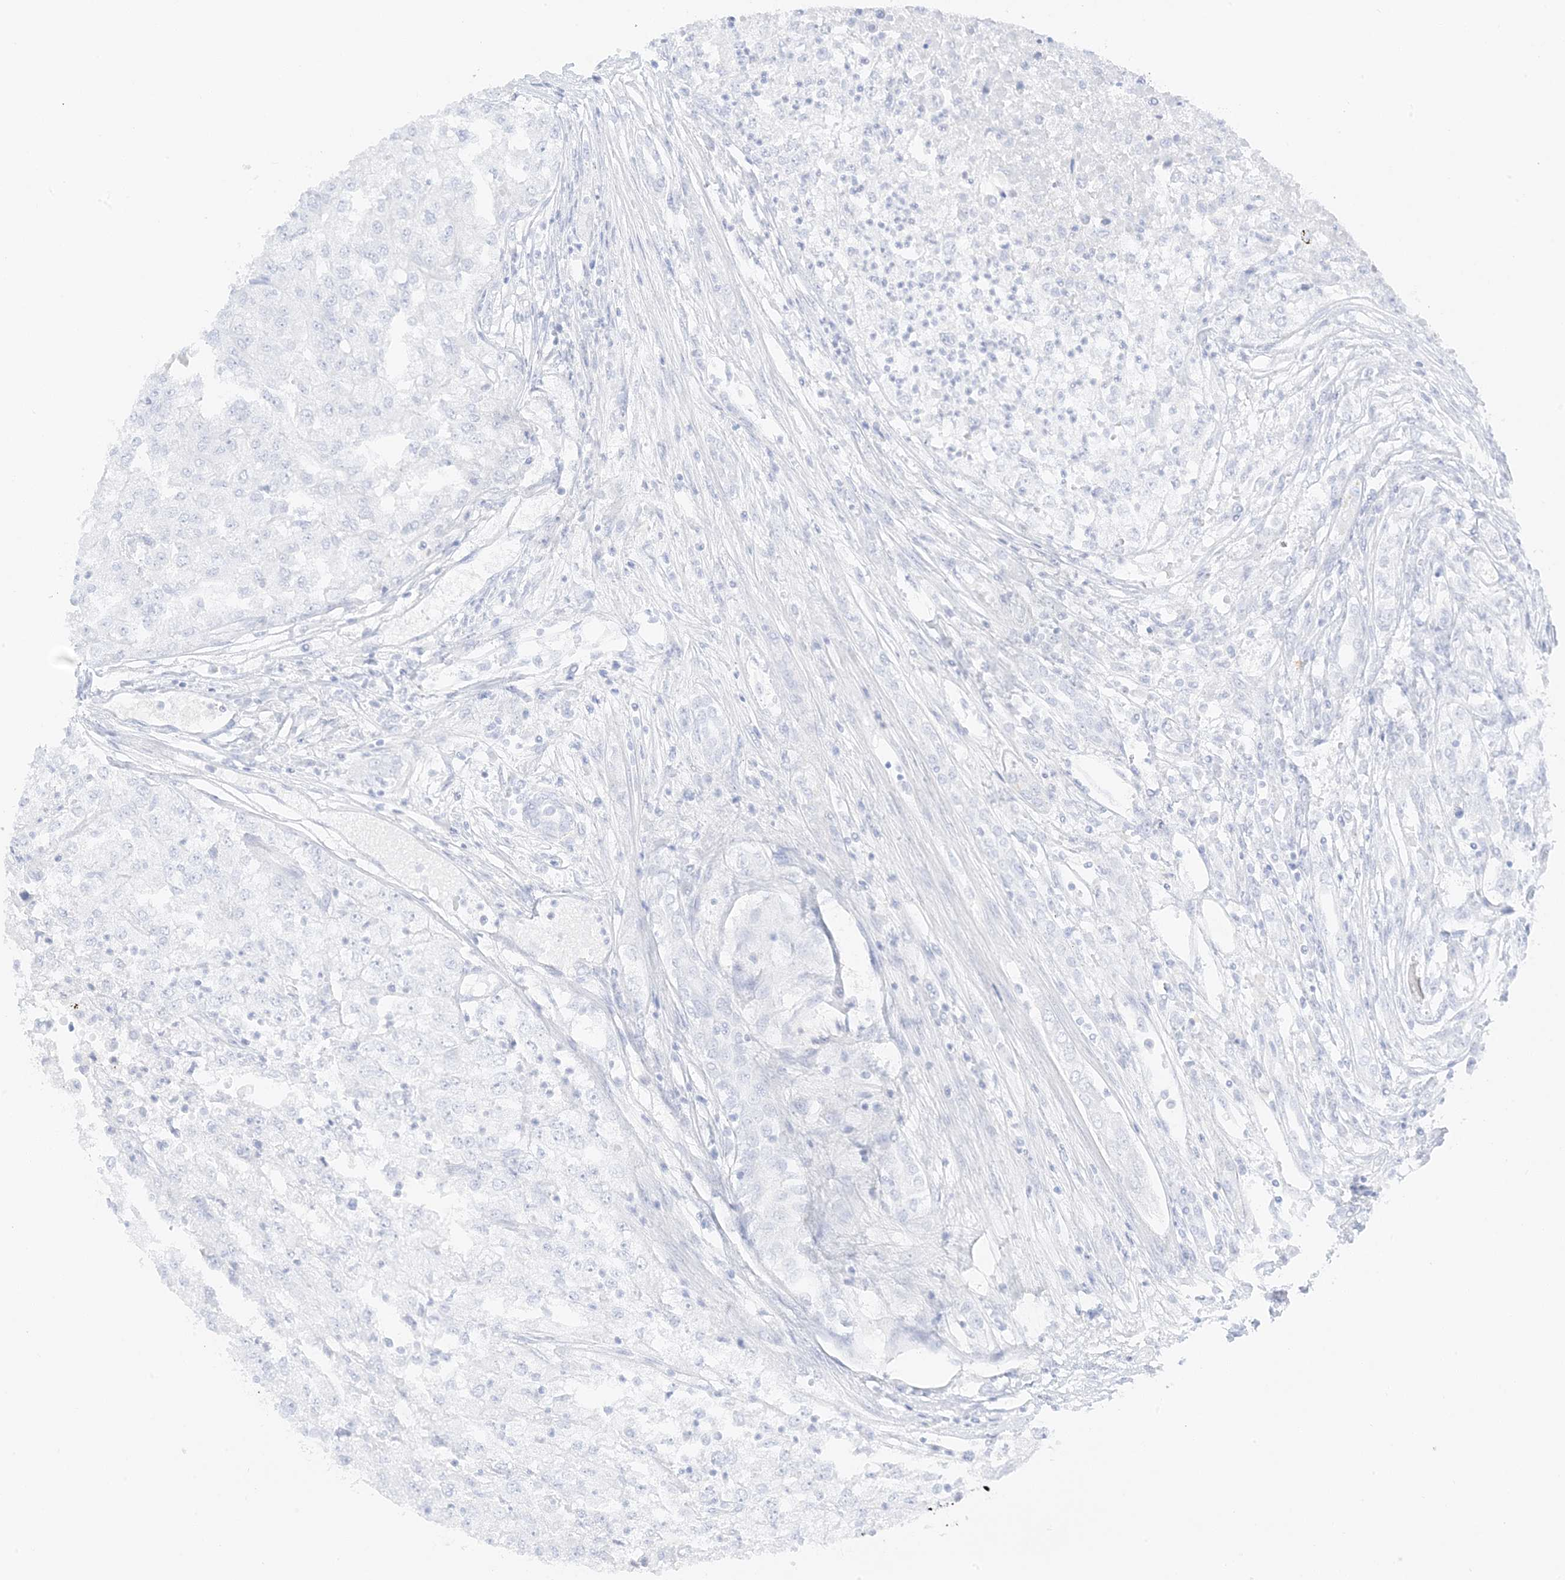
{"staining": {"intensity": "negative", "quantity": "none", "location": "none"}, "tissue": "renal cancer", "cell_type": "Tumor cells", "image_type": "cancer", "snomed": [{"axis": "morphology", "description": "Adenocarcinoma, NOS"}, {"axis": "topography", "description": "Kidney"}], "caption": "Human renal cancer (adenocarcinoma) stained for a protein using immunohistochemistry (IHC) displays no positivity in tumor cells.", "gene": "SLC22A13", "patient": {"sex": "female", "age": 54}}